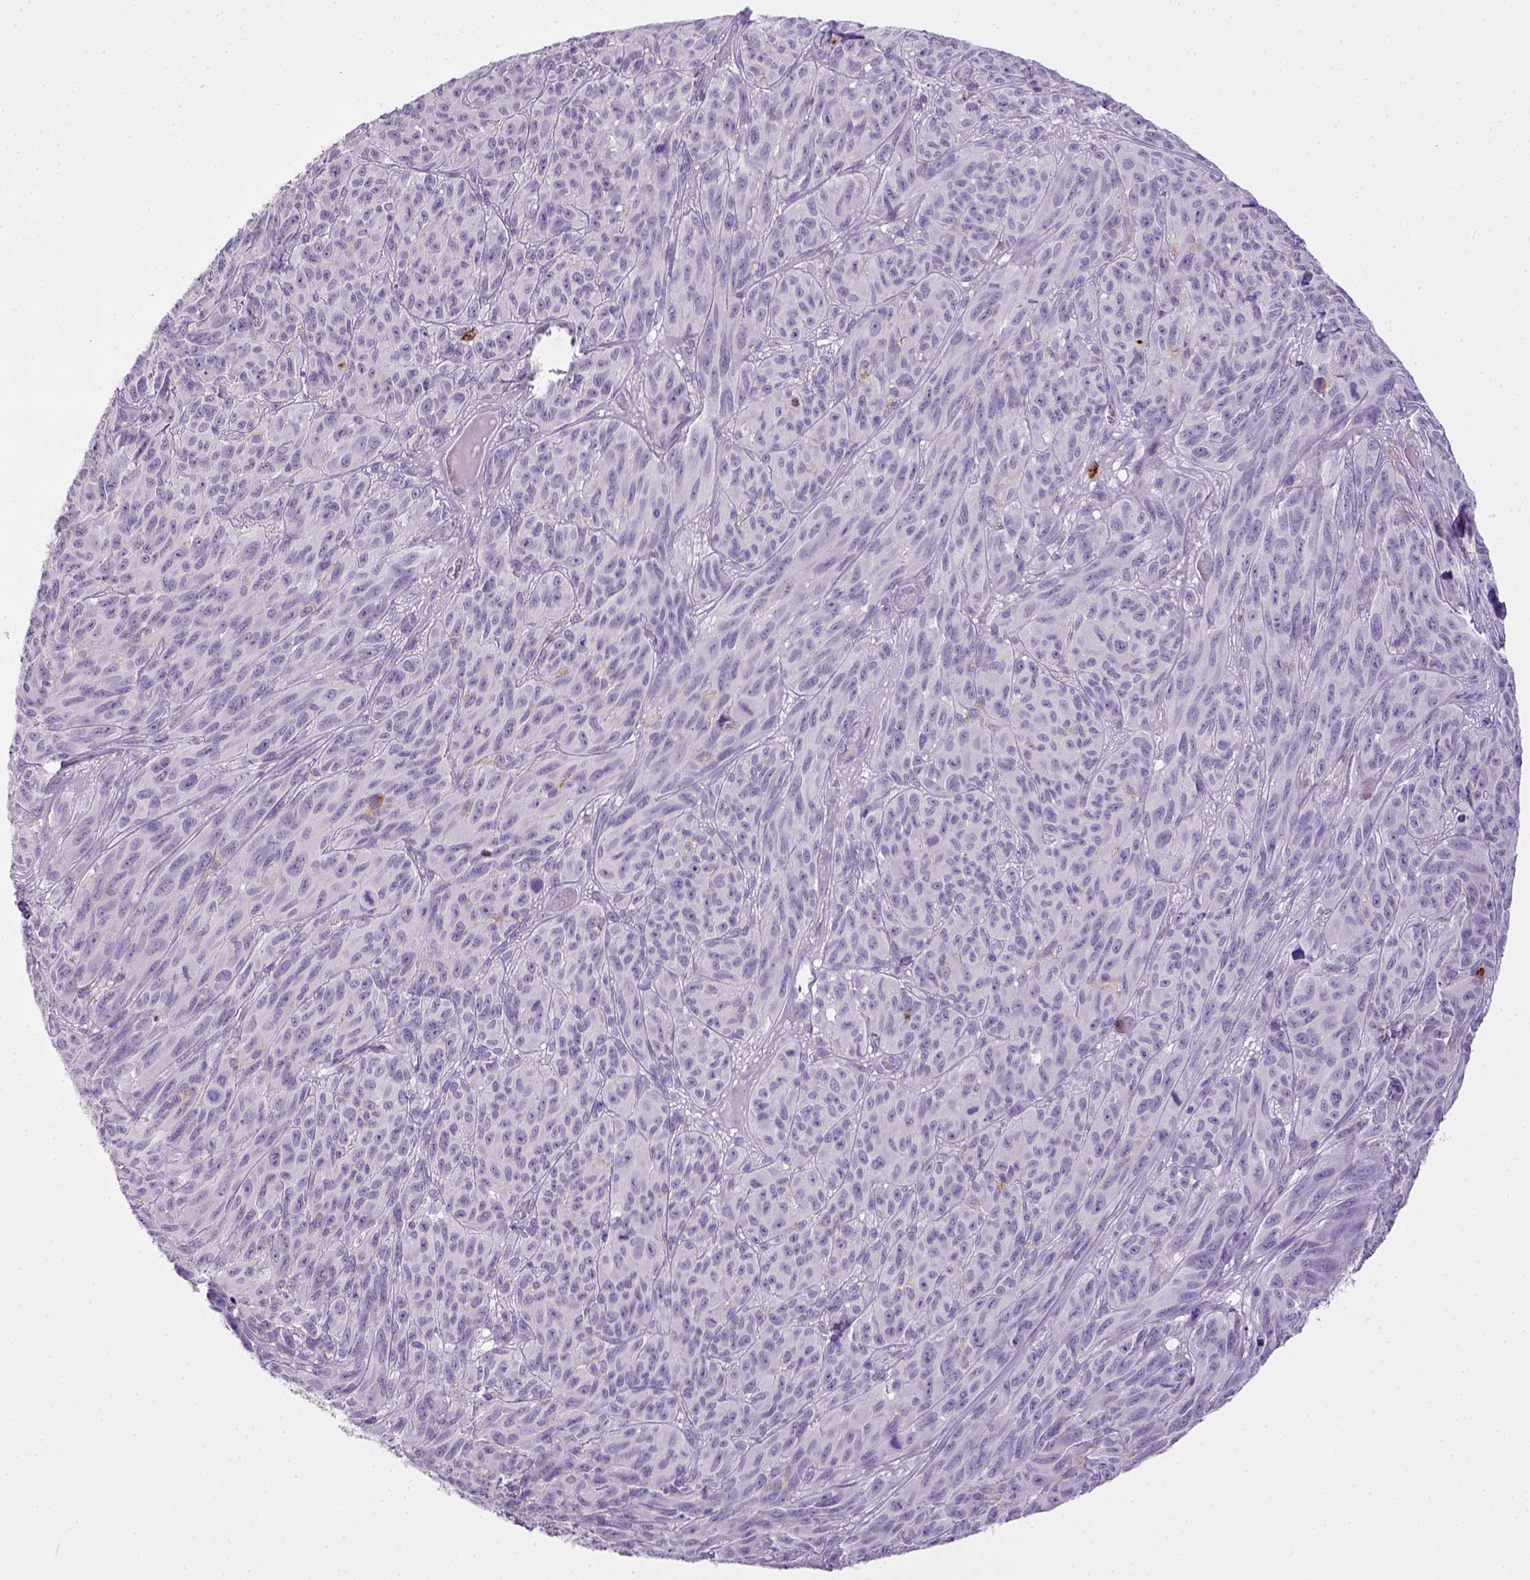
{"staining": {"intensity": "negative", "quantity": "none", "location": "none"}, "tissue": "melanoma", "cell_type": "Tumor cells", "image_type": "cancer", "snomed": [{"axis": "morphology", "description": "Malignant melanoma, NOS"}, {"axis": "topography", "description": "Vulva, labia, clitoris and Bartholin´s gland, NO"}], "caption": "There is no significant expression in tumor cells of melanoma.", "gene": "ITGAM", "patient": {"sex": "female", "age": 75}}